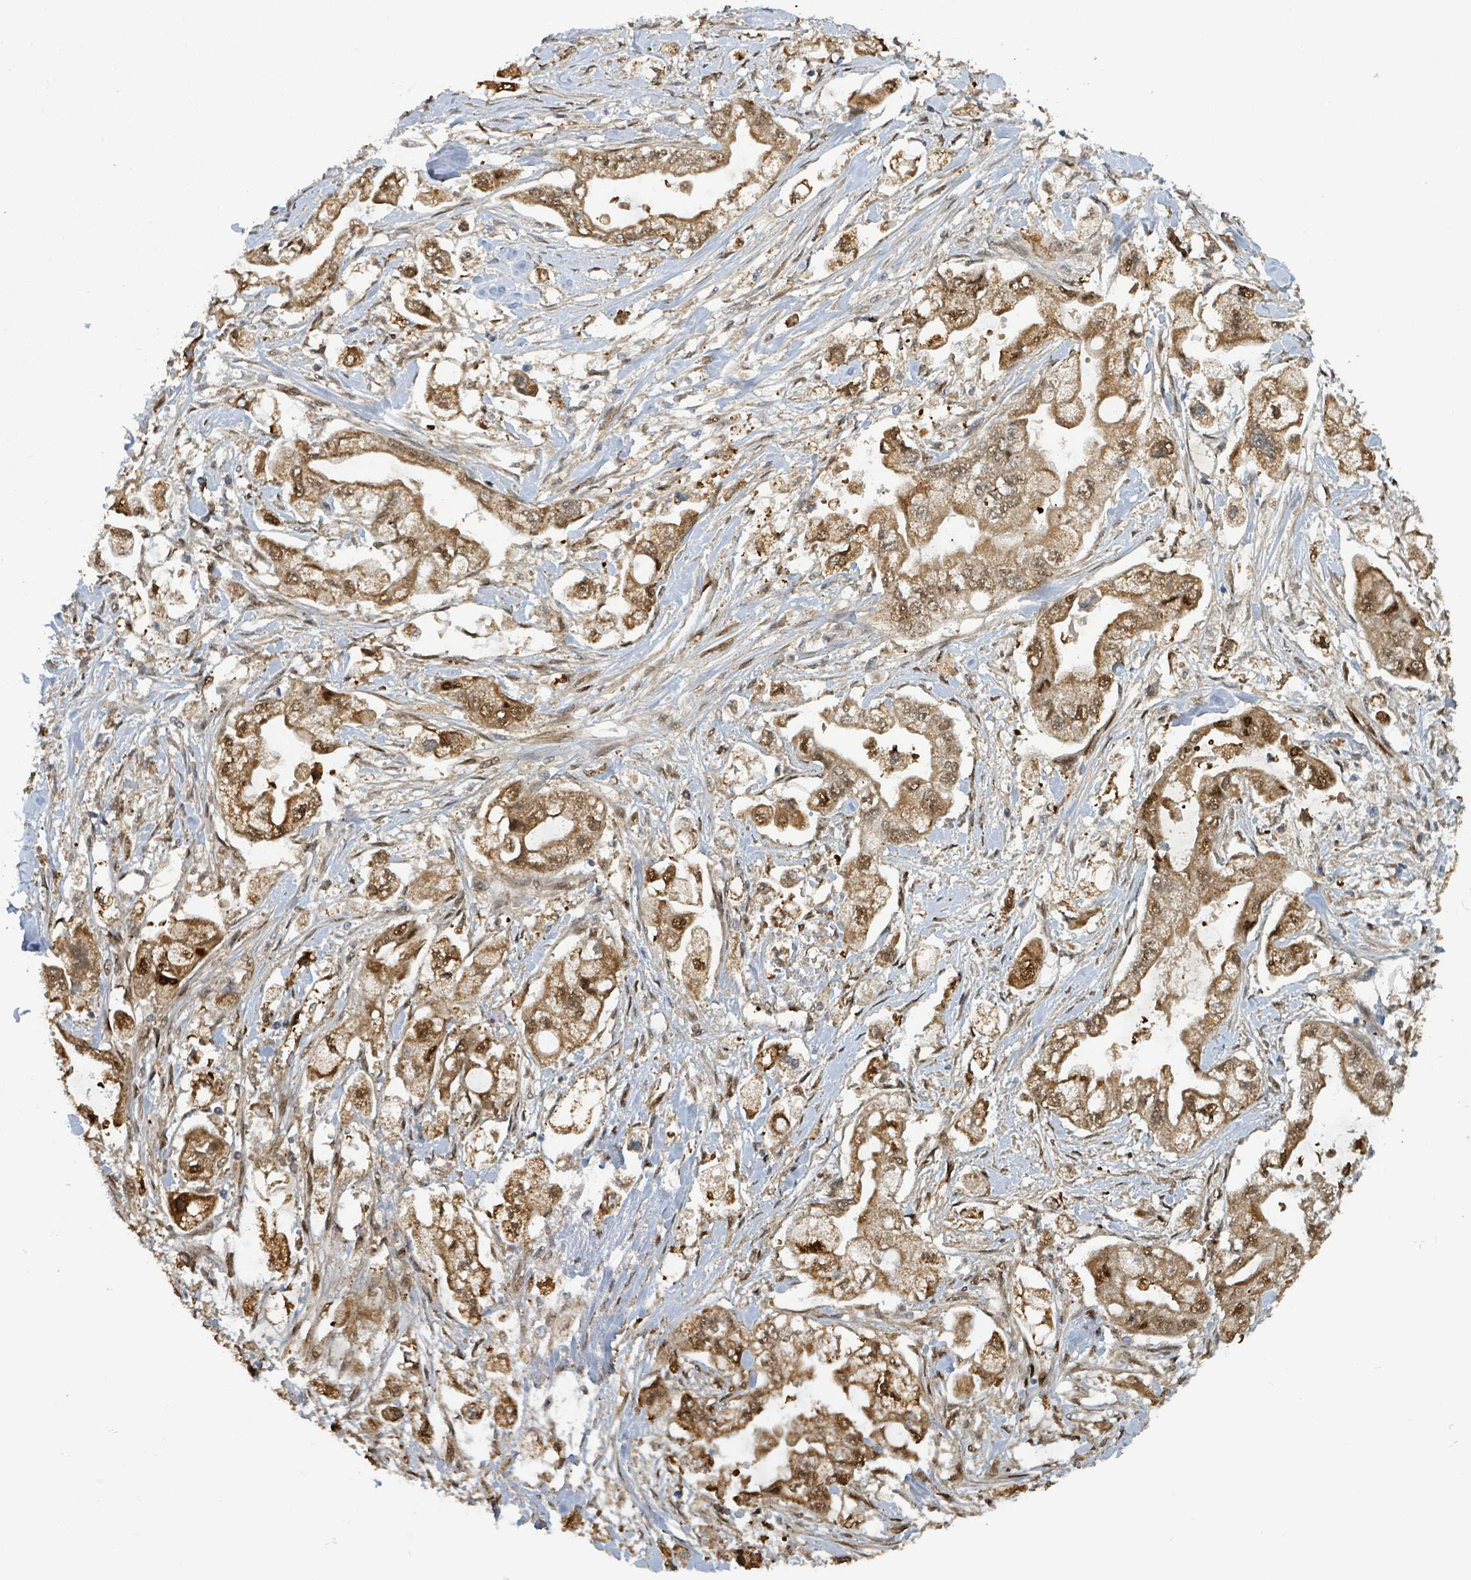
{"staining": {"intensity": "strong", "quantity": ">75%", "location": "cytoplasmic/membranous,nuclear"}, "tissue": "stomach cancer", "cell_type": "Tumor cells", "image_type": "cancer", "snomed": [{"axis": "morphology", "description": "Adenocarcinoma, NOS"}, {"axis": "topography", "description": "Stomach"}], "caption": "A high amount of strong cytoplasmic/membranous and nuclear staining is identified in approximately >75% of tumor cells in stomach adenocarcinoma tissue.", "gene": "PSMB7", "patient": {"sex": "male", "age": 62}}